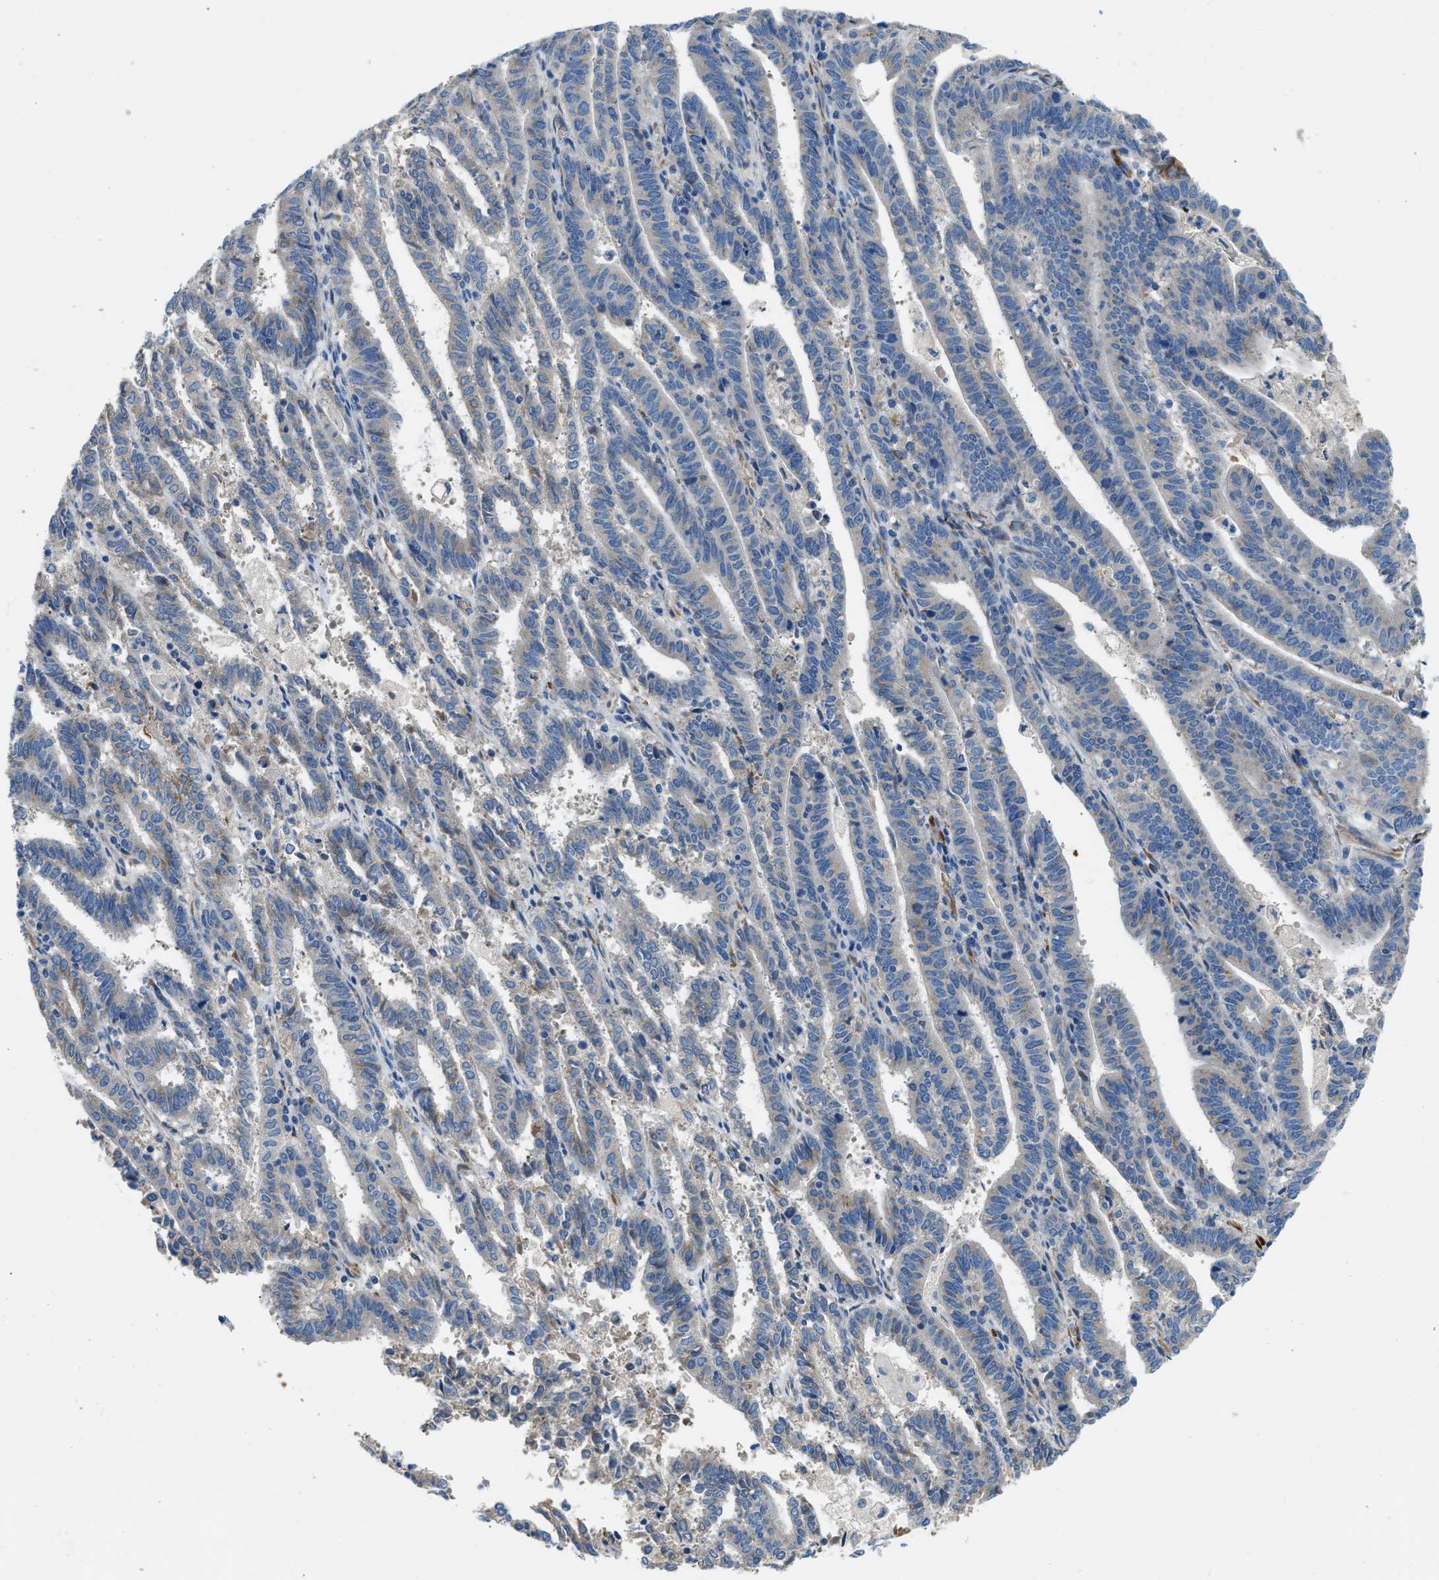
{"staining": {"intensity": "negative", "quantity": "none", "location": "none"}, "tissue": "endometrial cancer", "cell_type": "Tumor cells", "image_type": "cancer", "snomed": [{"axis": "morphology", "description": "Adenocarcinoma, NOS"}, {"axis": "topography", "description": "Uterus"}], "caption": "The histopathology image exhibits no staining of tumor cells in endometrial cancer.", "gene": "COL15A1", "patient": {"sex": "female", "age": 83}}